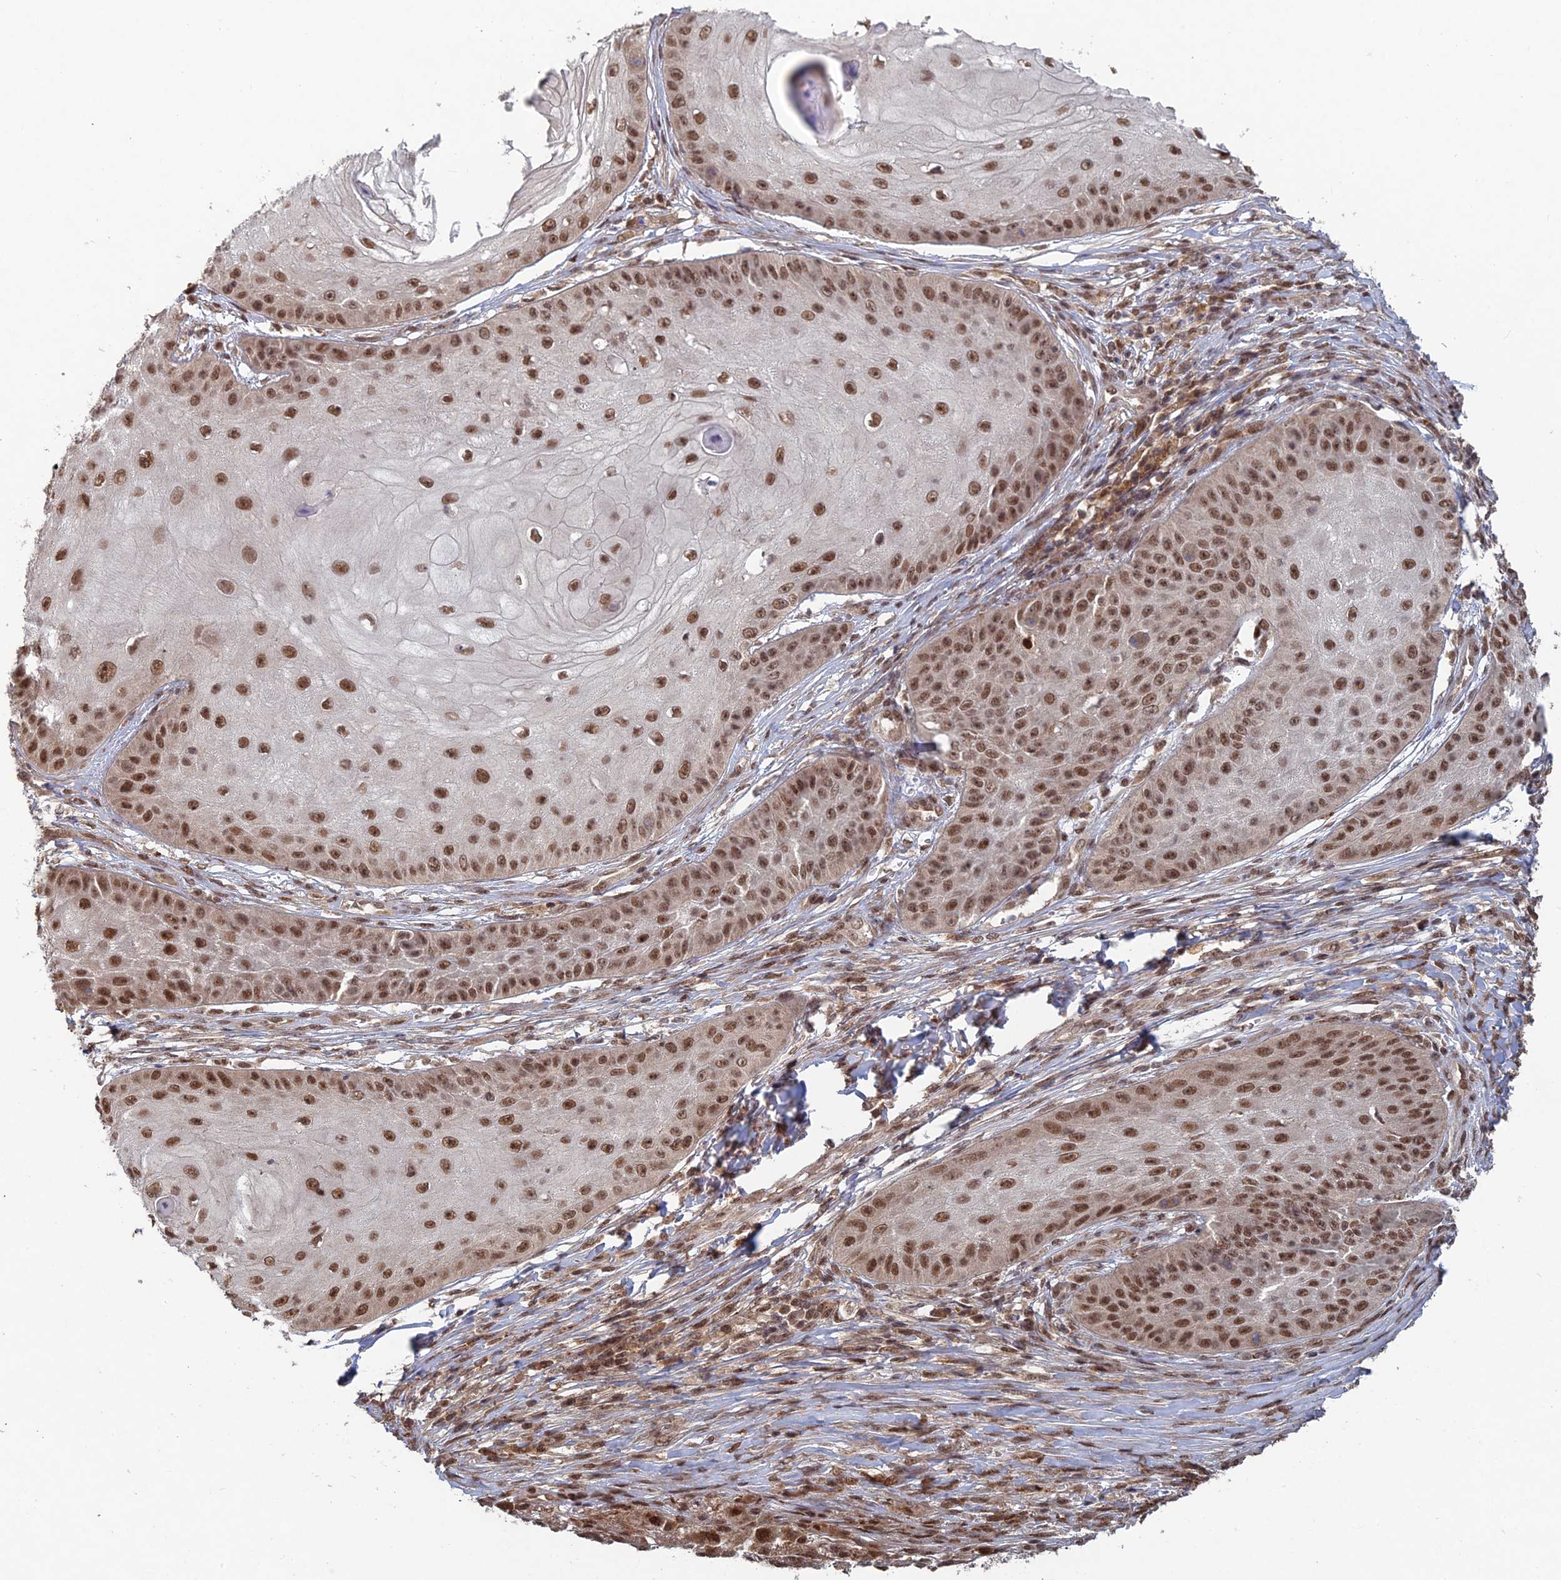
{"staining": {"intensity": "moderate", "quantity": ">75%", "location": "nuclear"}, "tissue": "skin cancer", "cell_type": "Tumor cells", "image_type": "cancer", "snomed": [{"axis": "morphology", "description": "Squamous cell carcinoma, NOS"}, {"axis": "topography", "description": "Skin"}], "caption": "A photomicrograph showing moderate nuclear expression in about >75% of tumor cells in skin cancer (squamous cell carcinoma), as visualized by brown immunohistochemical staining.", "gene": "RANBP3", "patient": {"sex": "male", "age": 70}}